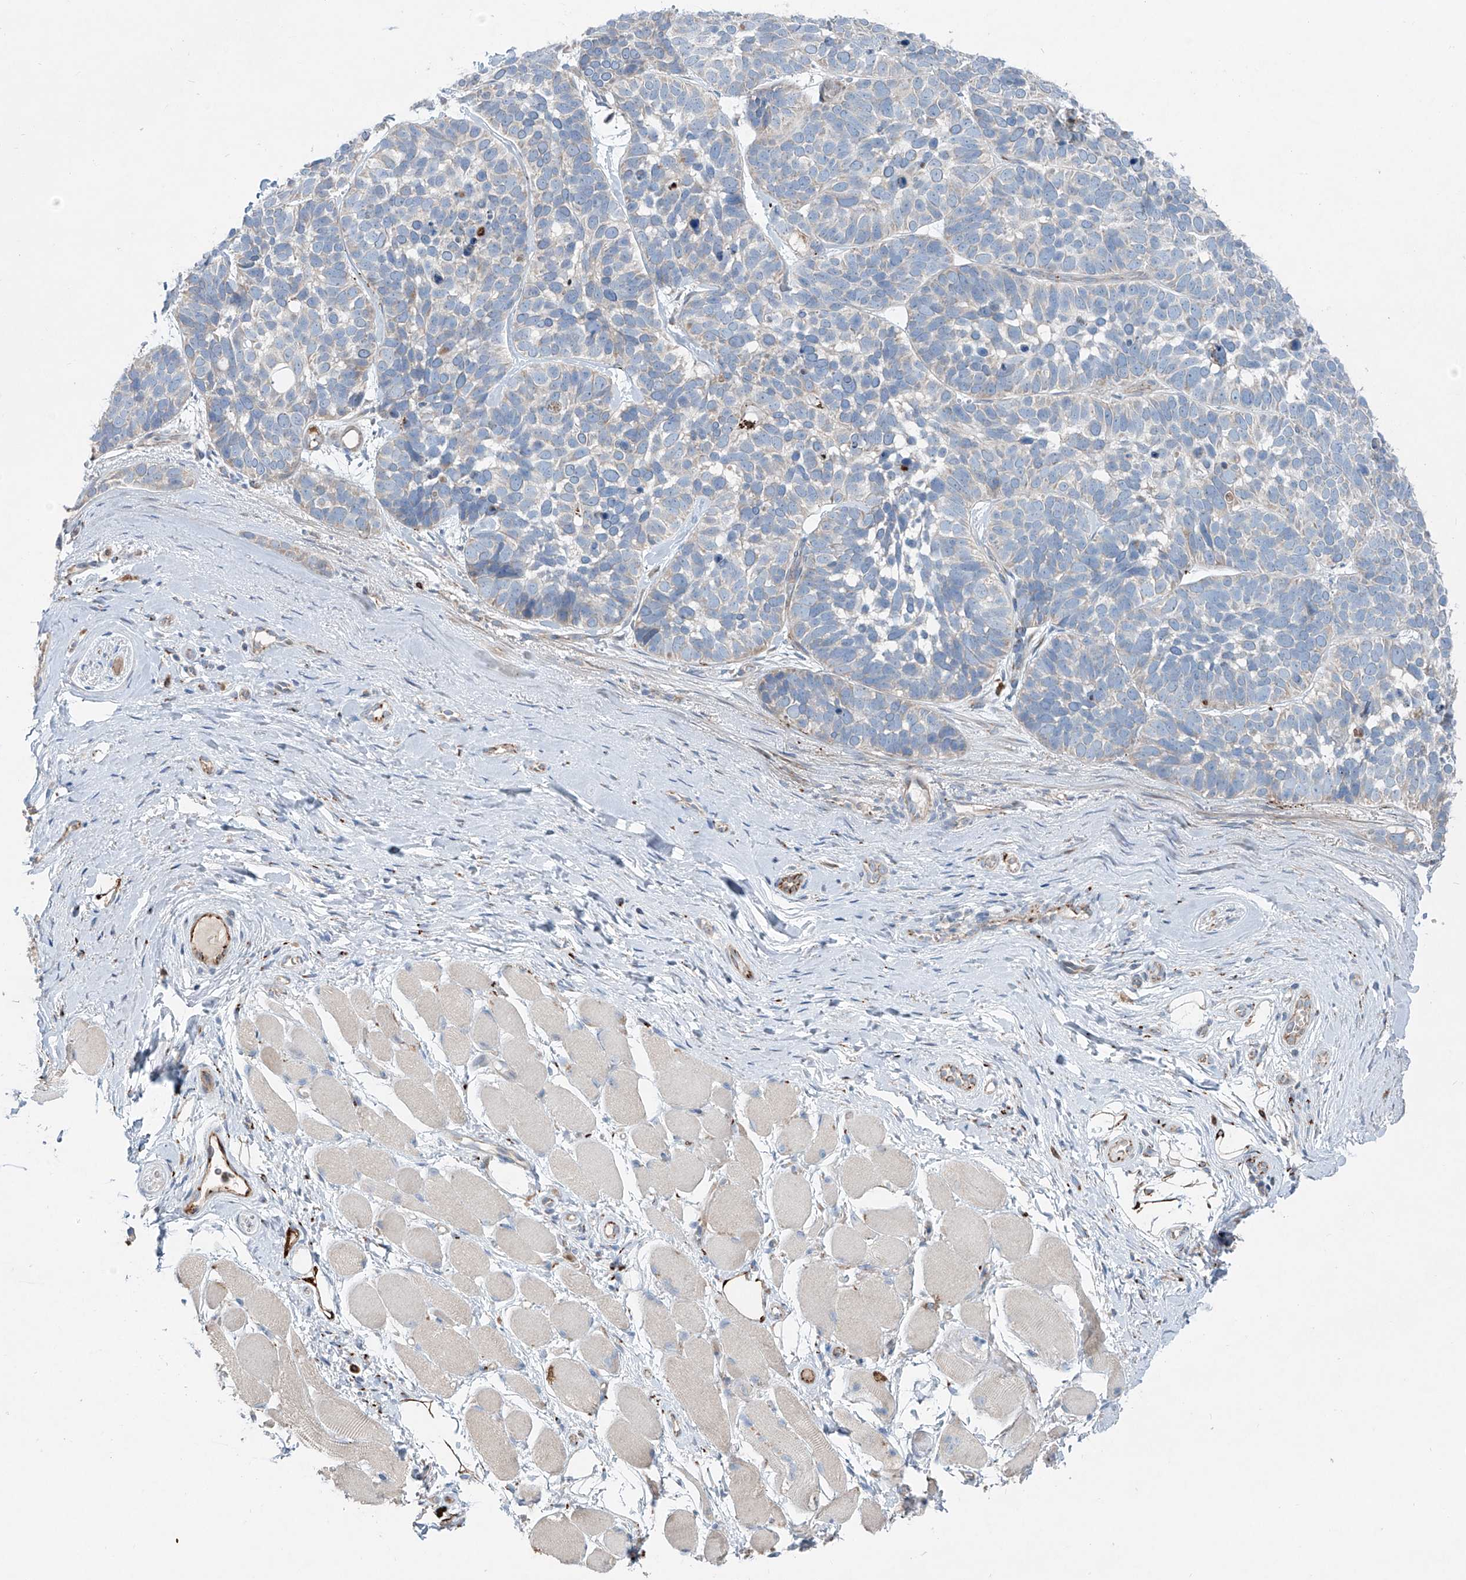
{"staining": {"intensity": "negative", "quantity": "none", "location": "none"}, "tissue": "skin cancer", "cell_type": "Tumor cells", "image_type": "cancer", "snomed": [{"axis": "morphology", "description": "Basal cell carcinoma"}, {"axis": "topography", "description": "Skin"}], "caption": "DAB immunohistochemical staining of human skin basal cell carcinoma shows no significant positivity in tumor cells.", "gene": "CDH5", "patient": {"sex": "male", "age": 62}}